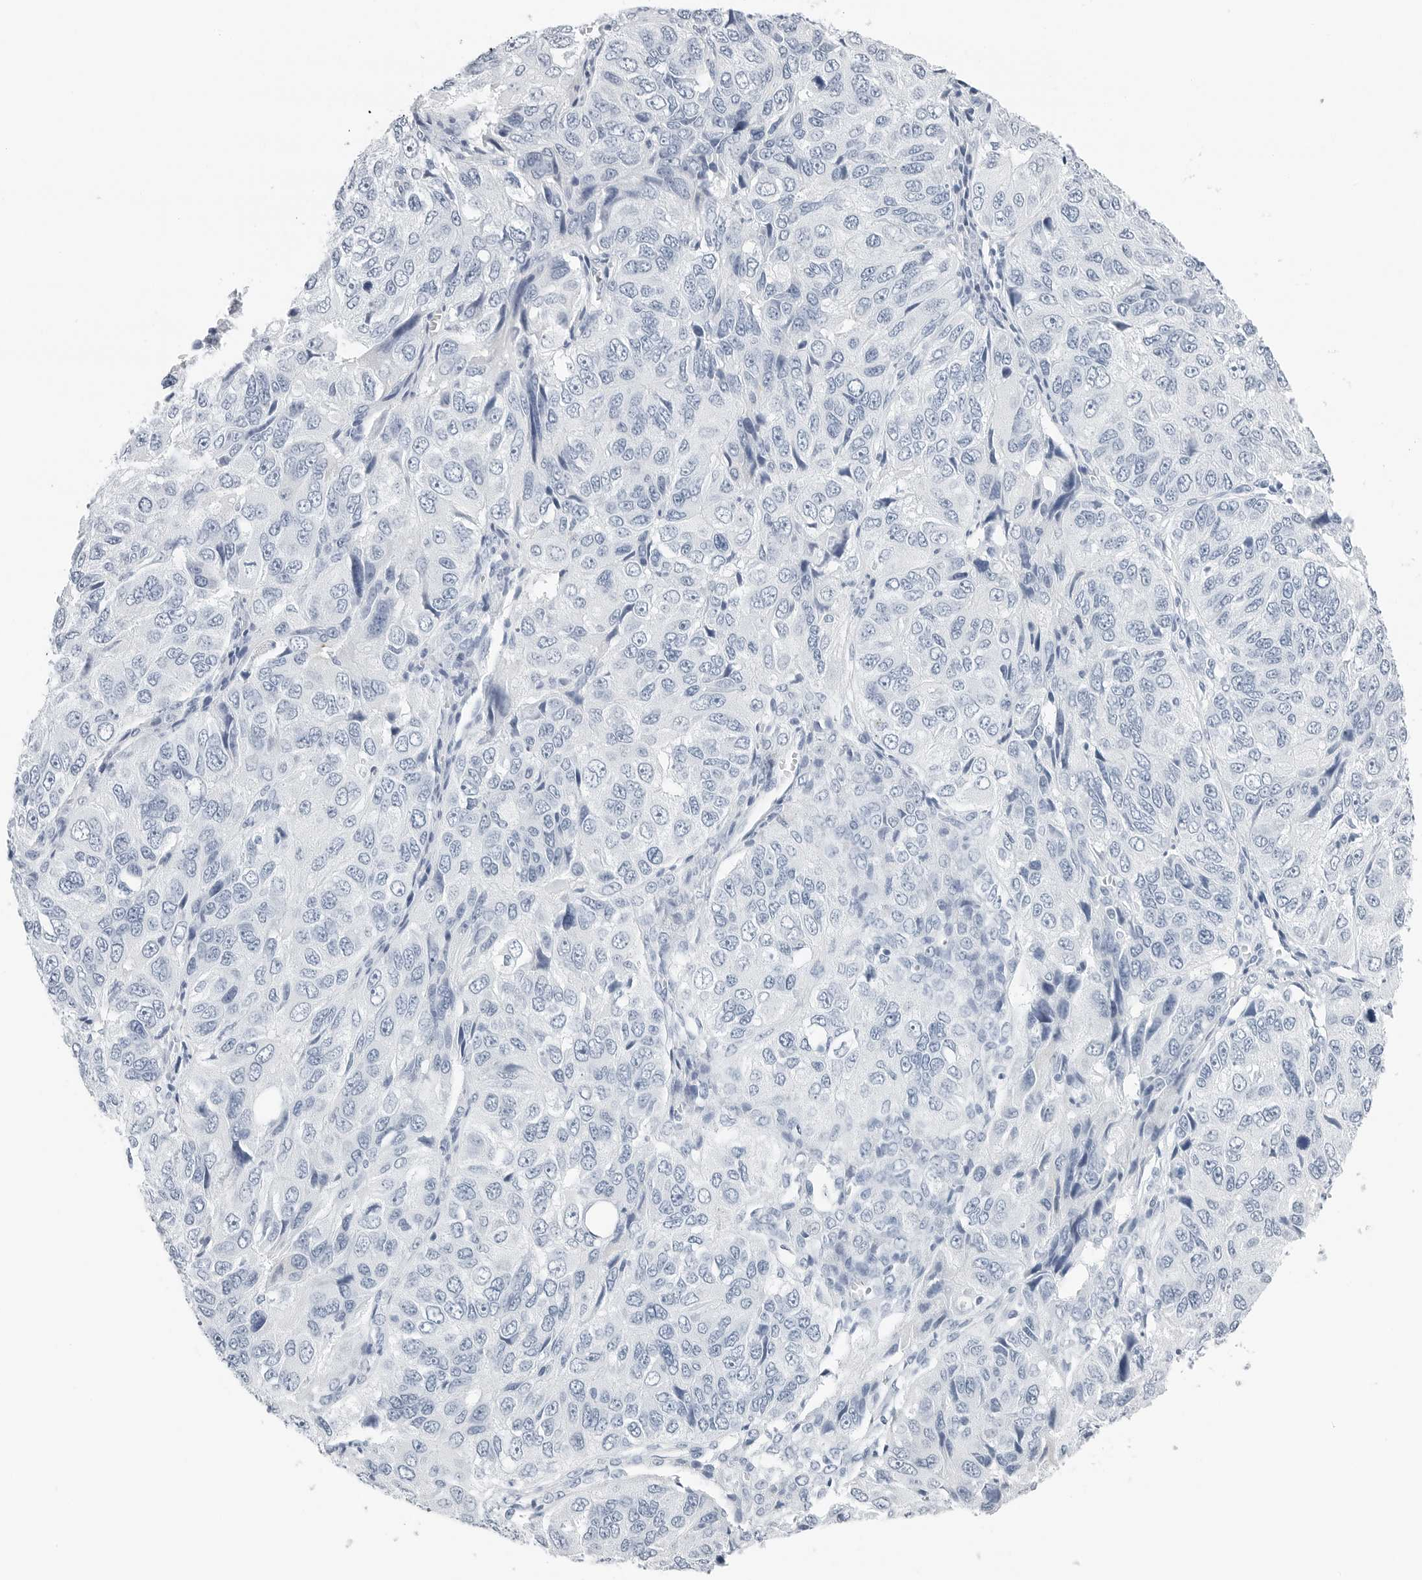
{"staining": {"intensity": "negative", "quantity": "none", "location": "none"}, "tissue": "ovarian cancer", "cell_type": "Tumor cells", "image_type": "cancer", "snomed": [{"axis": "morphology", "description": "Carcinoma, endometroid"}, {"axis": "topography", "description": "Ovary"}], "caption": "The IHC image has no significant positivity in tumor cells of ovarian cancer tissue. (DAB (3,3'-diaminobenzidine) immunohistochemistry (IHC), high magnification).", "gene": "SLPI", "patient": {"sex": "female", "age": 51}}